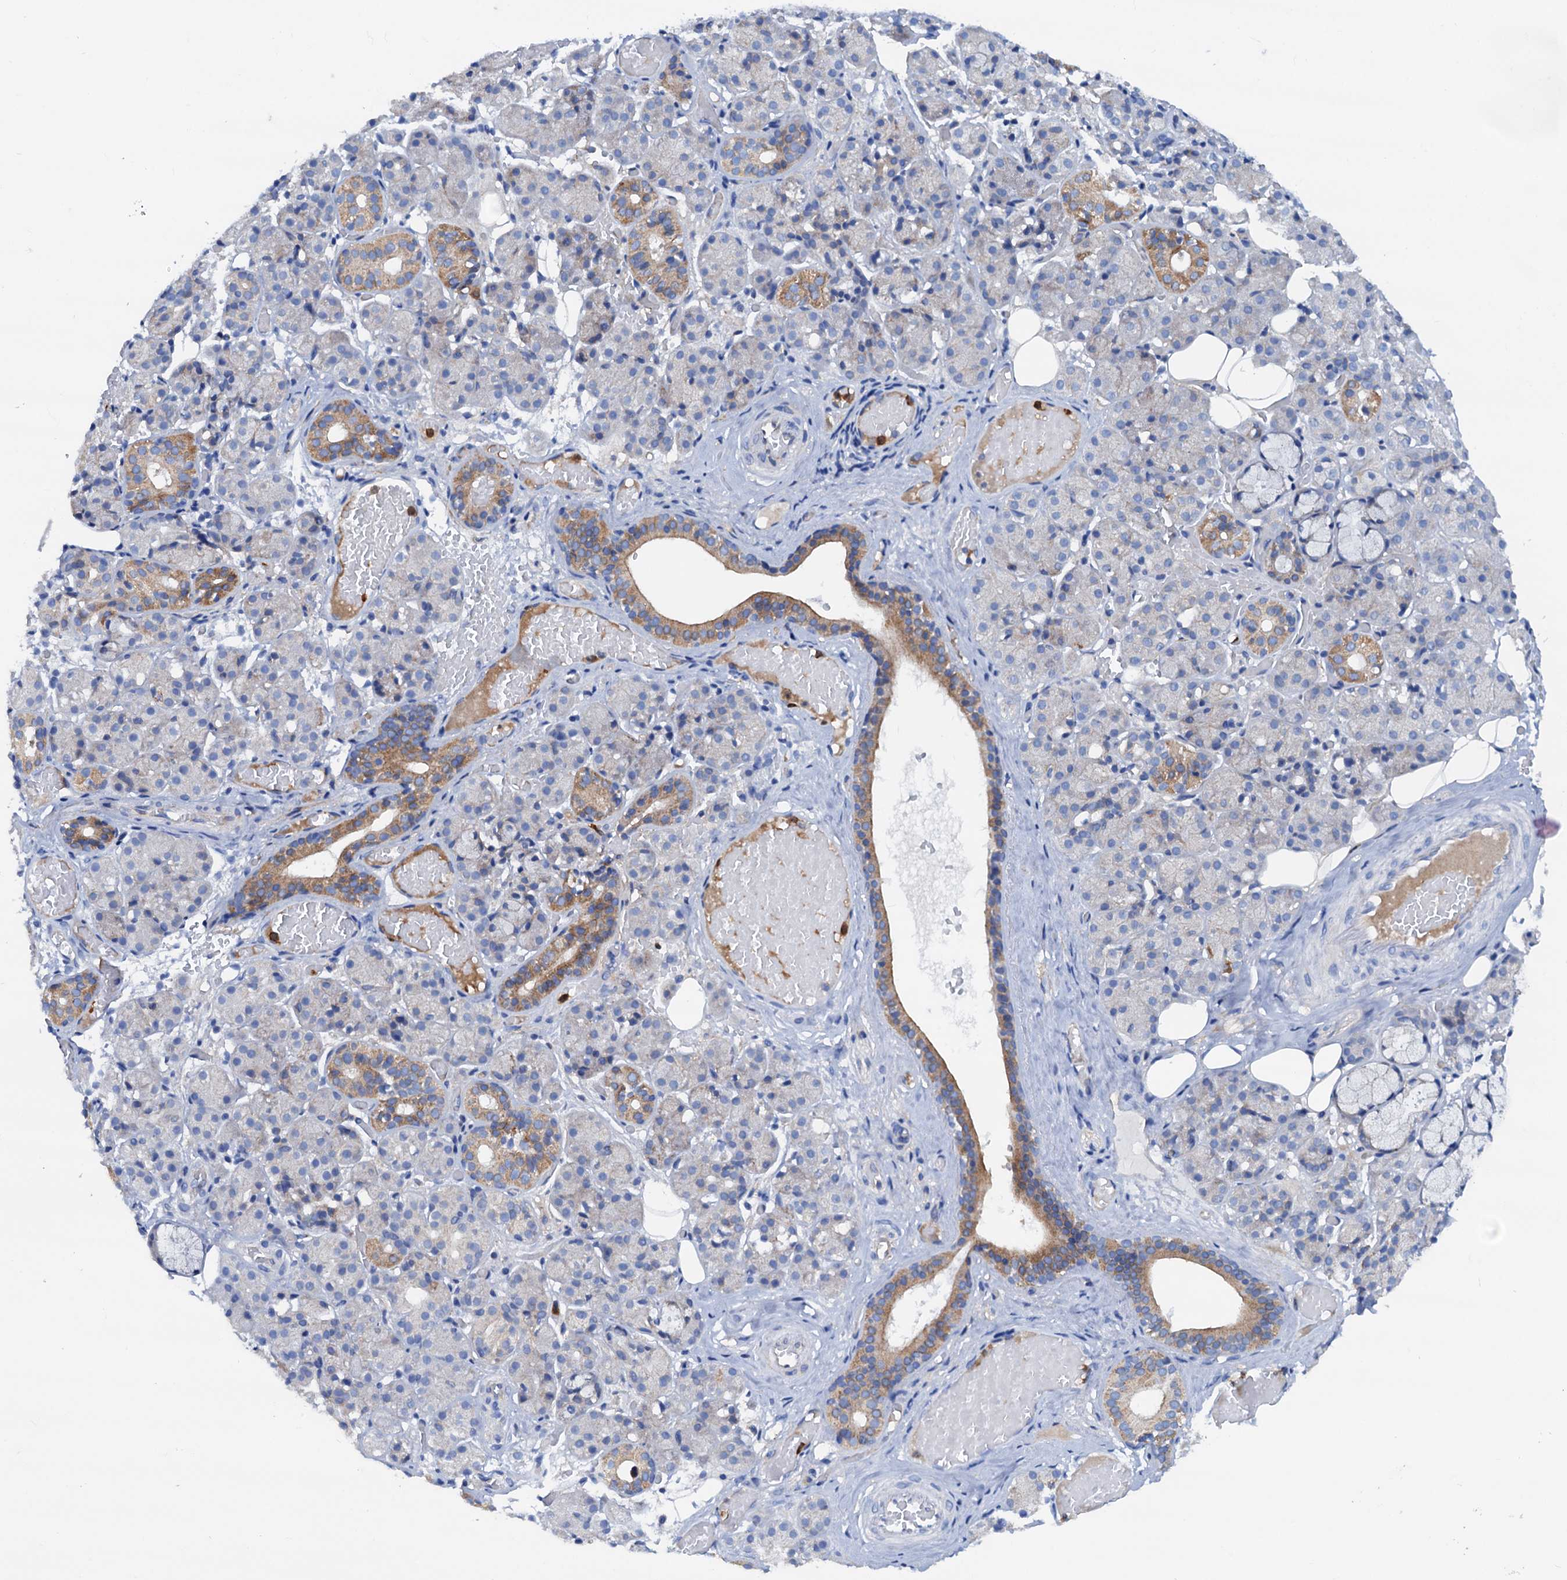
{"staining": {"intensity": "moderate", "quantity": "<25%", "location": "cytoplasmic/membranous"}, "tissue": "salivary gland", "cell_type": "Glandular cells", "image_type": "normal", "snomed": [{"axis": "morphology", "description": "Normal tissue, NOS"}, {"axis": "topography", "description": "Salivary gland"}], "caption": "Salivary gland stained with DAB immunohistochemistry (IHC) displays low levels of moderate cytoplasmic/membranous positivity in approximately <25% of glandular cells. (DAB IHC, brown staining for protein, blue staining for nuclei).", "gene": "RASSF9", "patient": {"sex": "male", "age": 63}}